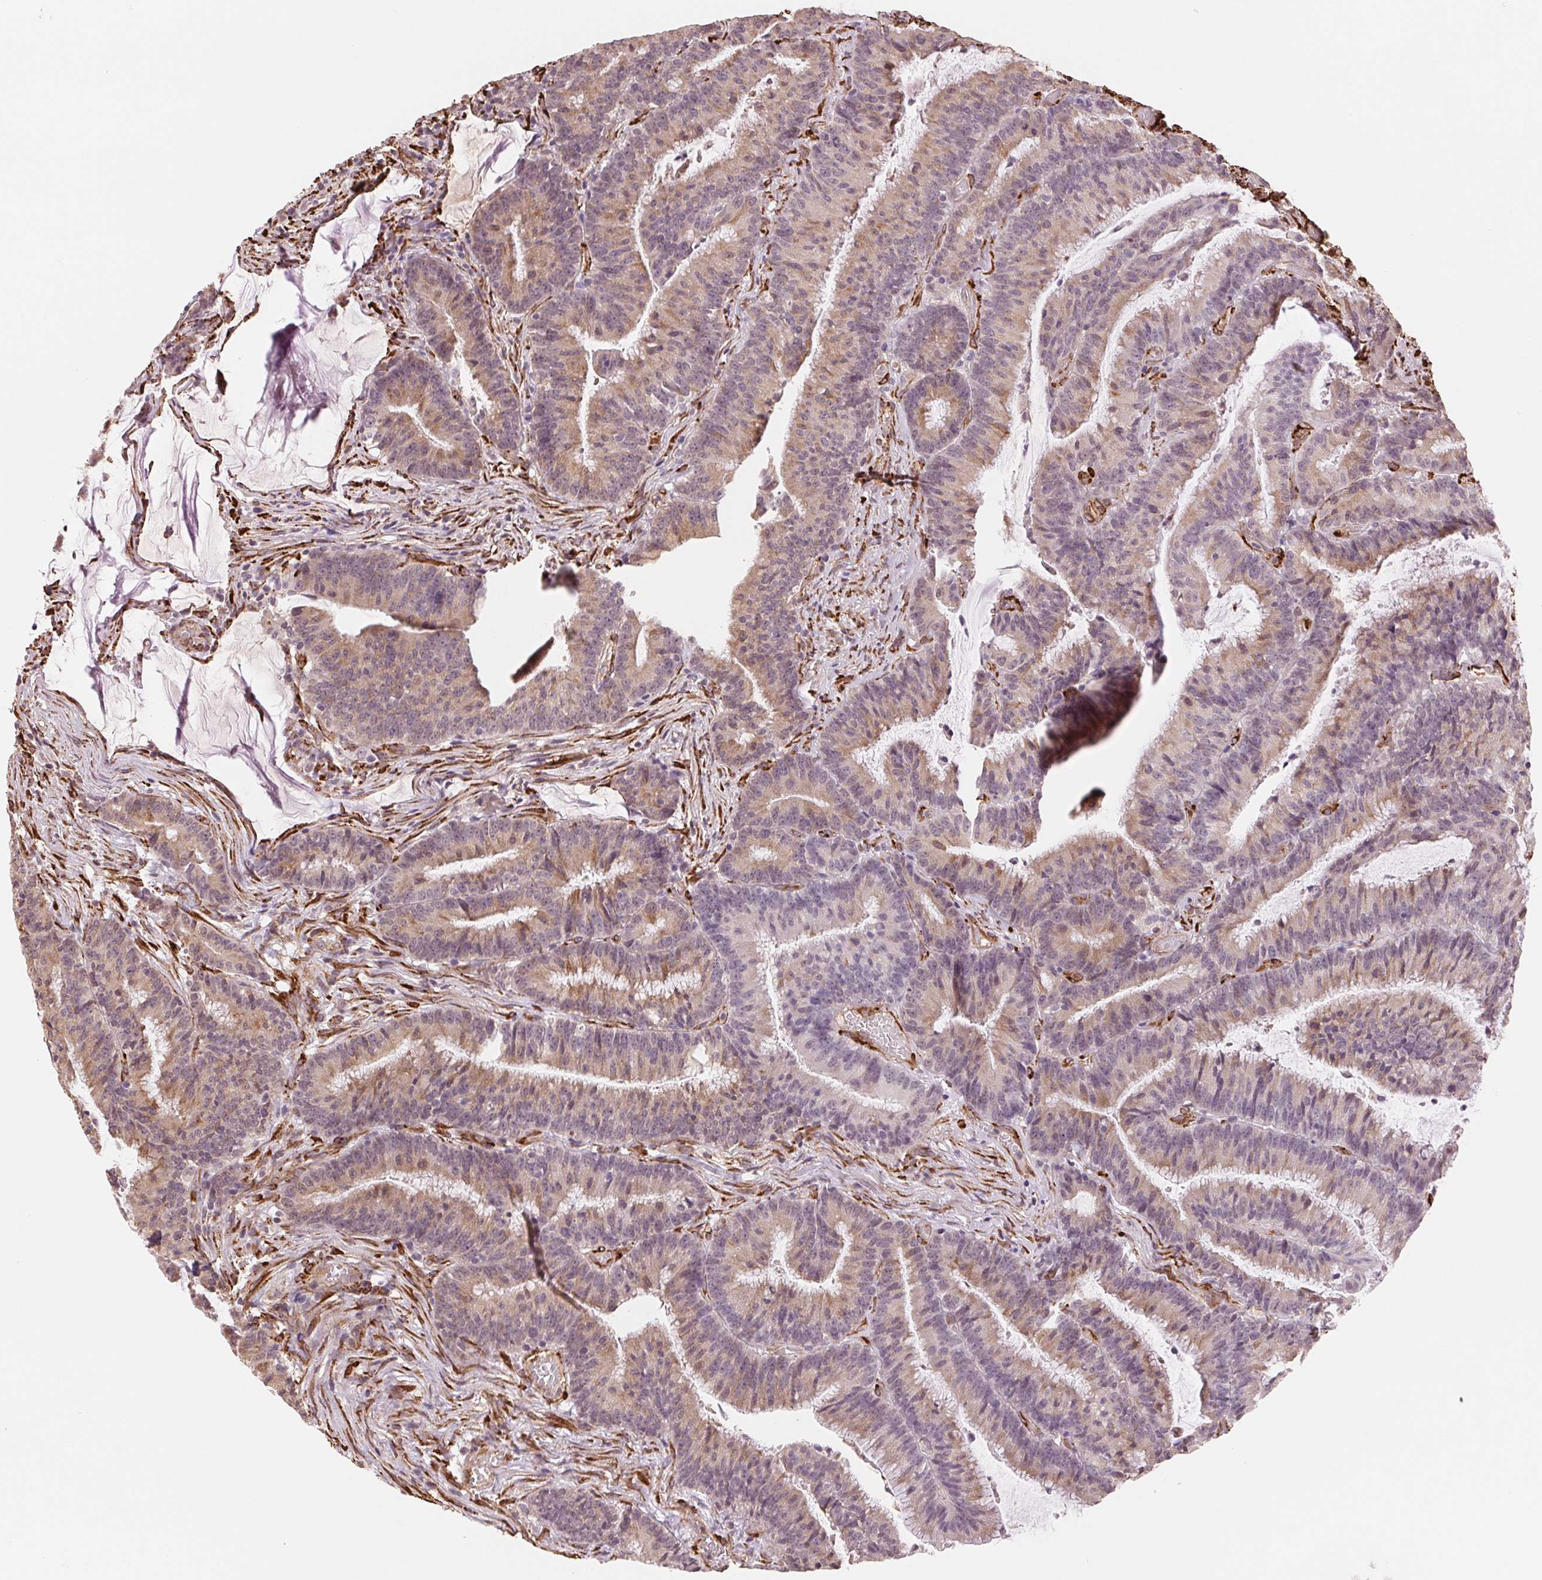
{"staining": {"intensity": "weak", "quantity": "25%-75%", "location": "cytoplasmic/membranous"}, "tissue": "colorectal cancer", "cell_type": "Tumor cells", "image_type": "cancer", "snomed": [{"axis": "morphology", "description": "Adenocarcinoma, NOS"}, {"axis": "topography", "description": "Colon"}], "caption": "Immunohistochemistry micrograph of neoplastic tissue: human colorectal cancer (adenocarcinoma) stained using immunohistochemistry (IHC) reveals low levels of weak protein expression localized specifically in the cytoplasmic/membranous of tumor cells, appearing as a cytoplasmic/membranous brown color.", "gene": "FKBP10", "patient": {"sex": "female", "age": 78}}